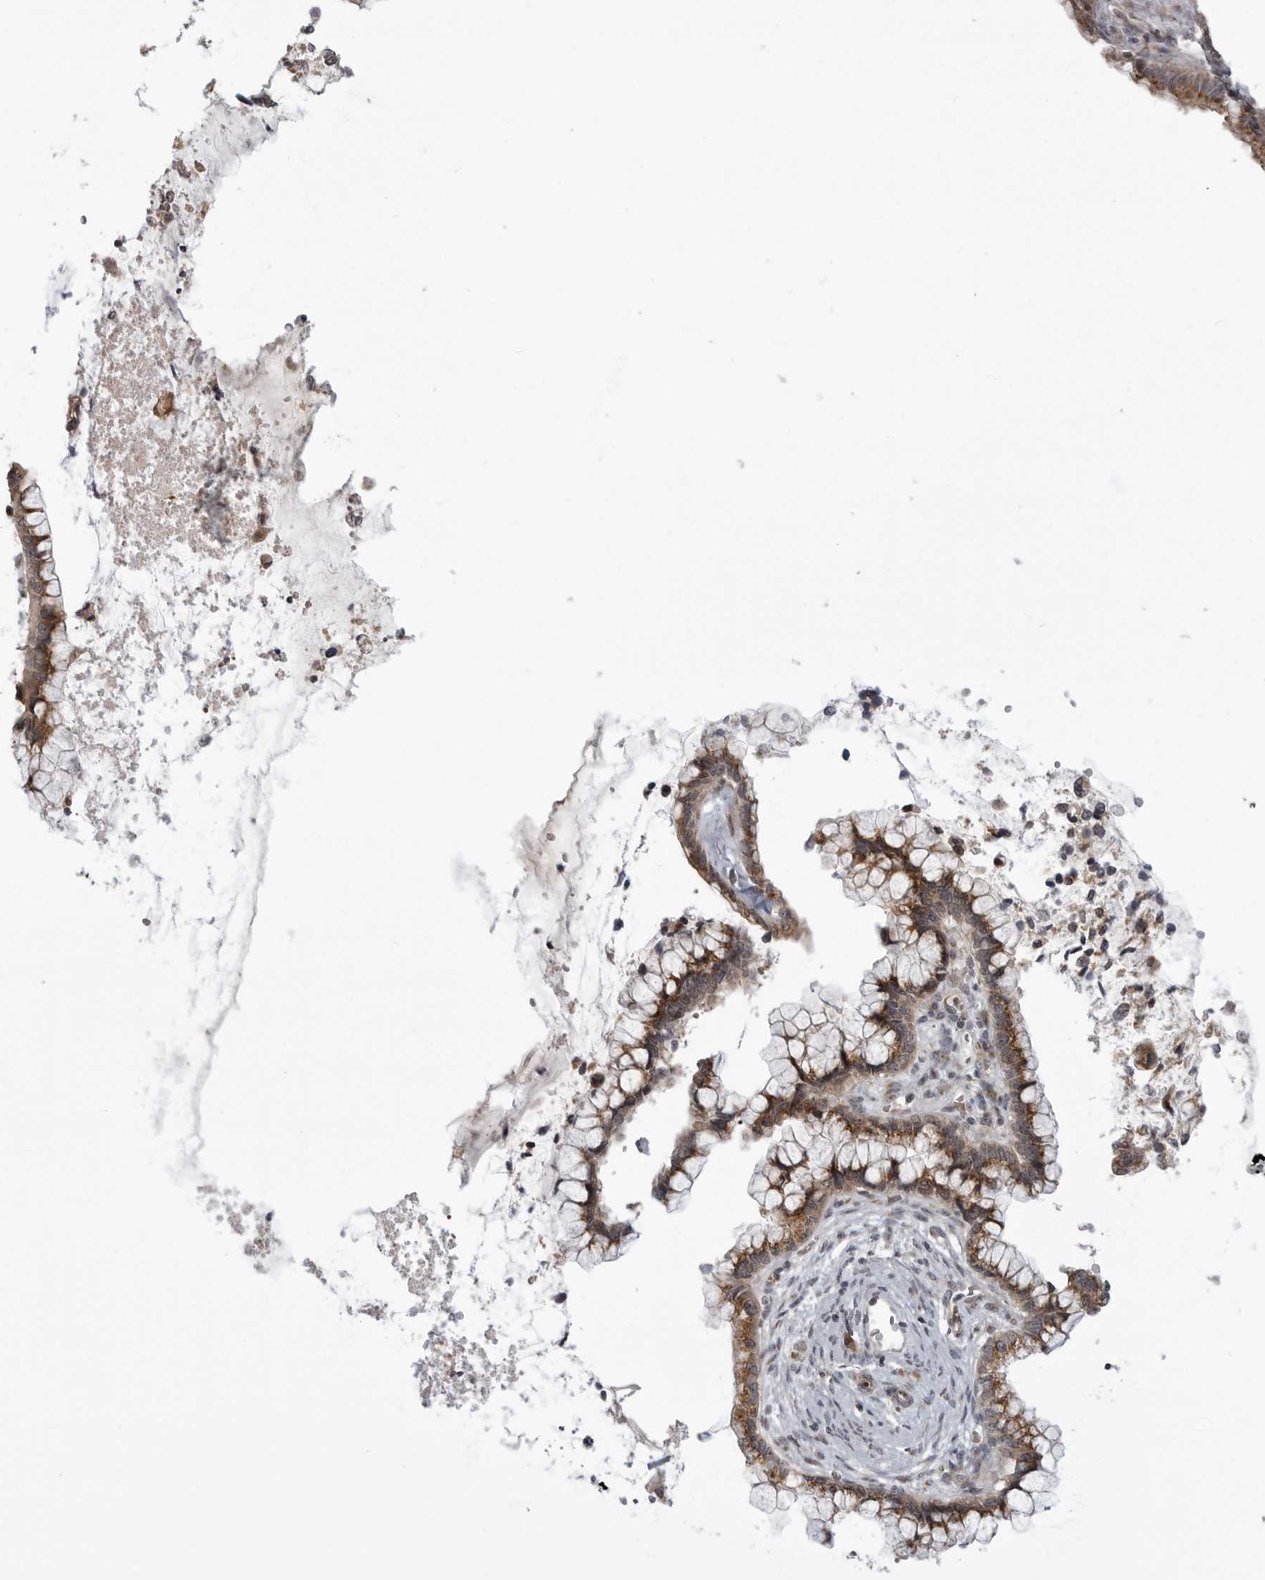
{"staining": {"intensity": "moderate", "quantity": ">75%", "location": "cytoplasmic/membranous"}, "tissue": "cervical cancer", "cell_type": "Tumor cells", "image_type": "cancer", "snomed": [{"axis": "morphology", "description": "Adenocarcinoma, NOS"}, {"axis": "topography", "description": "Cervix"}], "caption": "Human cervical adenocarcinoma stained for a protein (brown) shows moderate cytoplasmic/membranous positive expression in approximately >75% of tumor cells.", "gene": "LRRC45", "patient": {"sex": "female", "age": 44}}